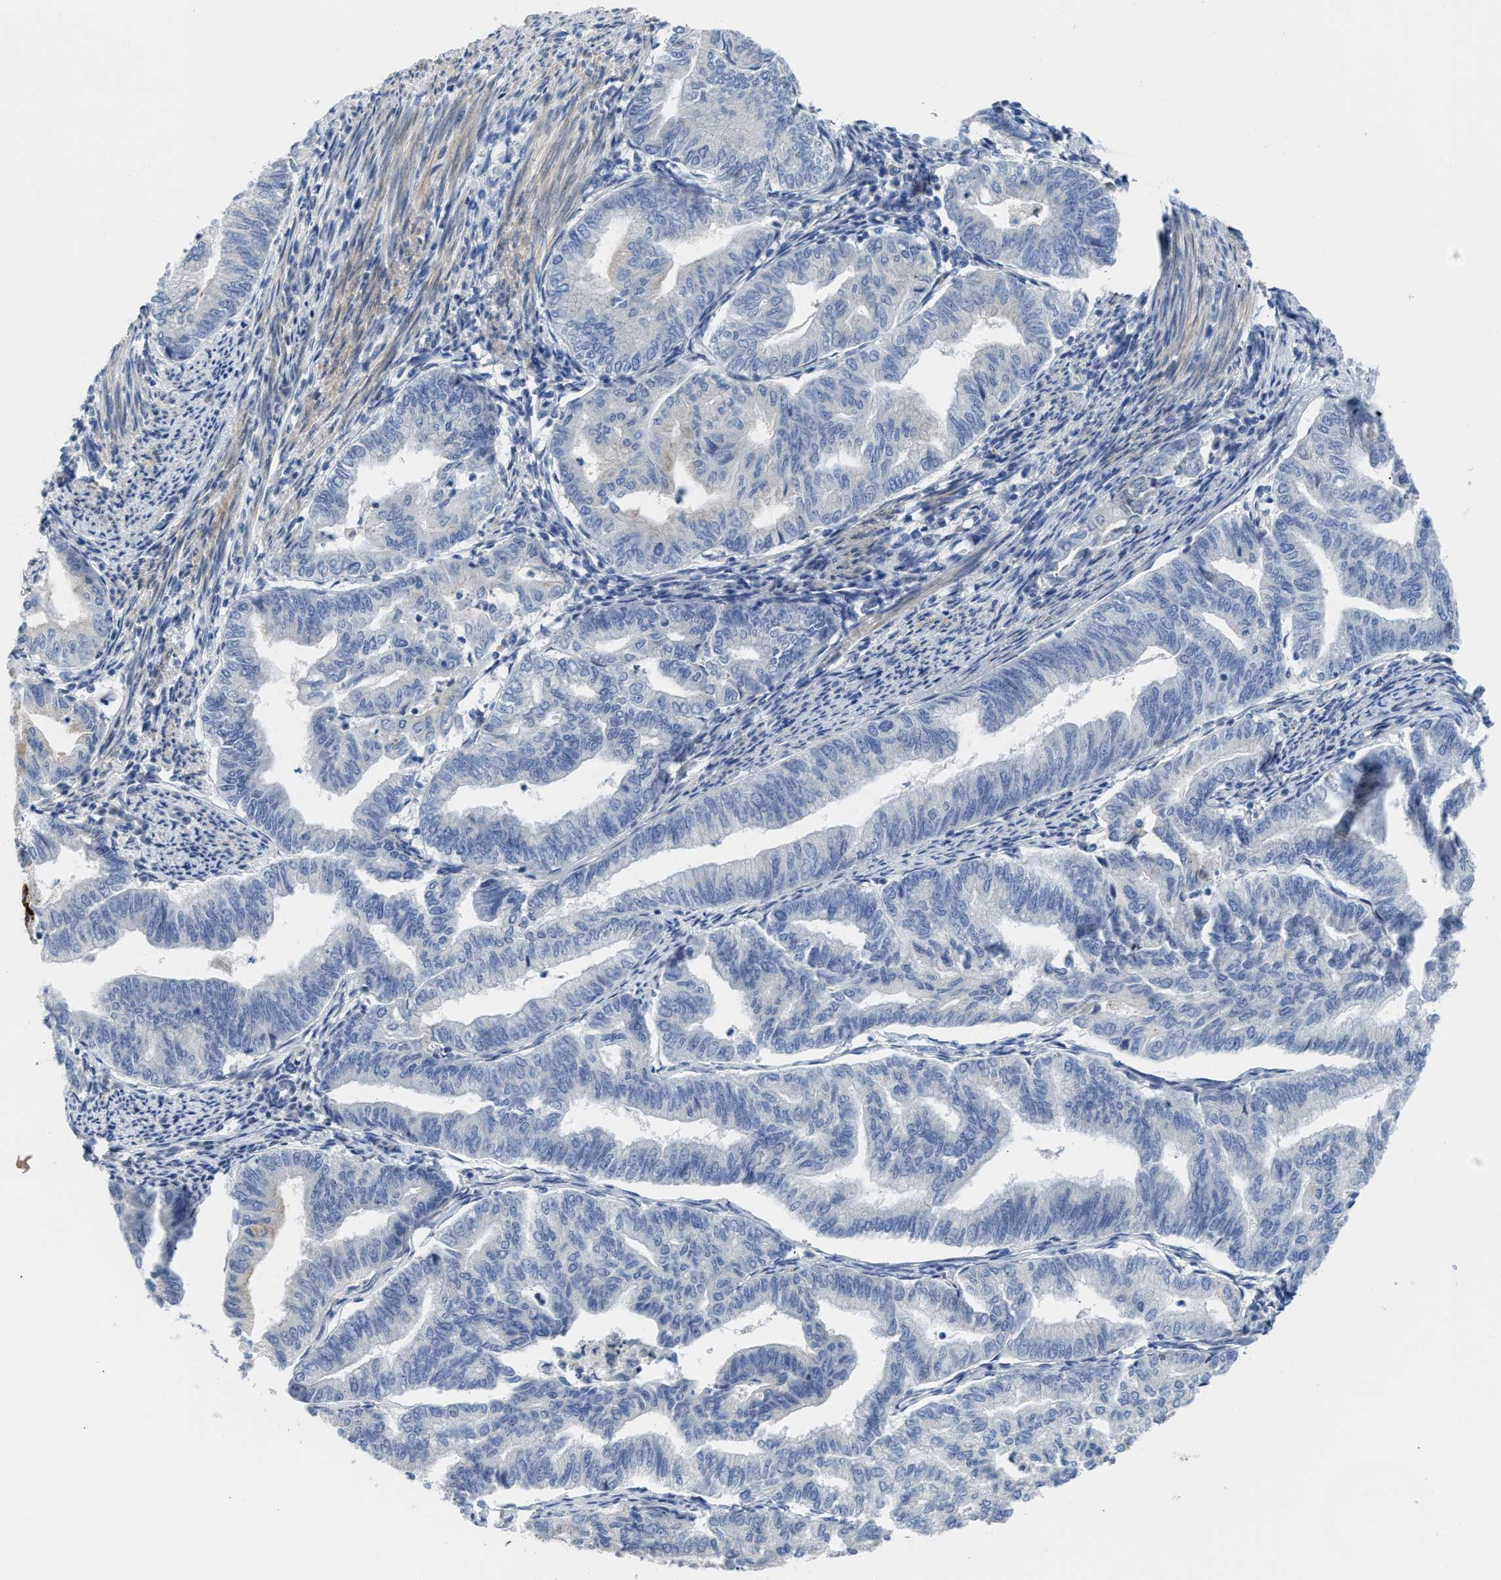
{"staining": {"intensity": "negative", "quantity": "none", "location": "none"}, "tissue": "endometrial cancer", "cell_type": "Tumor cells", "image_type": "cancer", "snomed": [{"axis": "morphology", "description": "Adenocarcinoma, NOS"}, {"axis": "topography", "description": "Endometrium"}], "caption": "DAB immunohistochemical staining of endometrial cancer (adenocarcinoma) reveals no significant positivity in tumor cells.", "gene": "TFPI", "patient": {"sex": "female", "age": 79}}